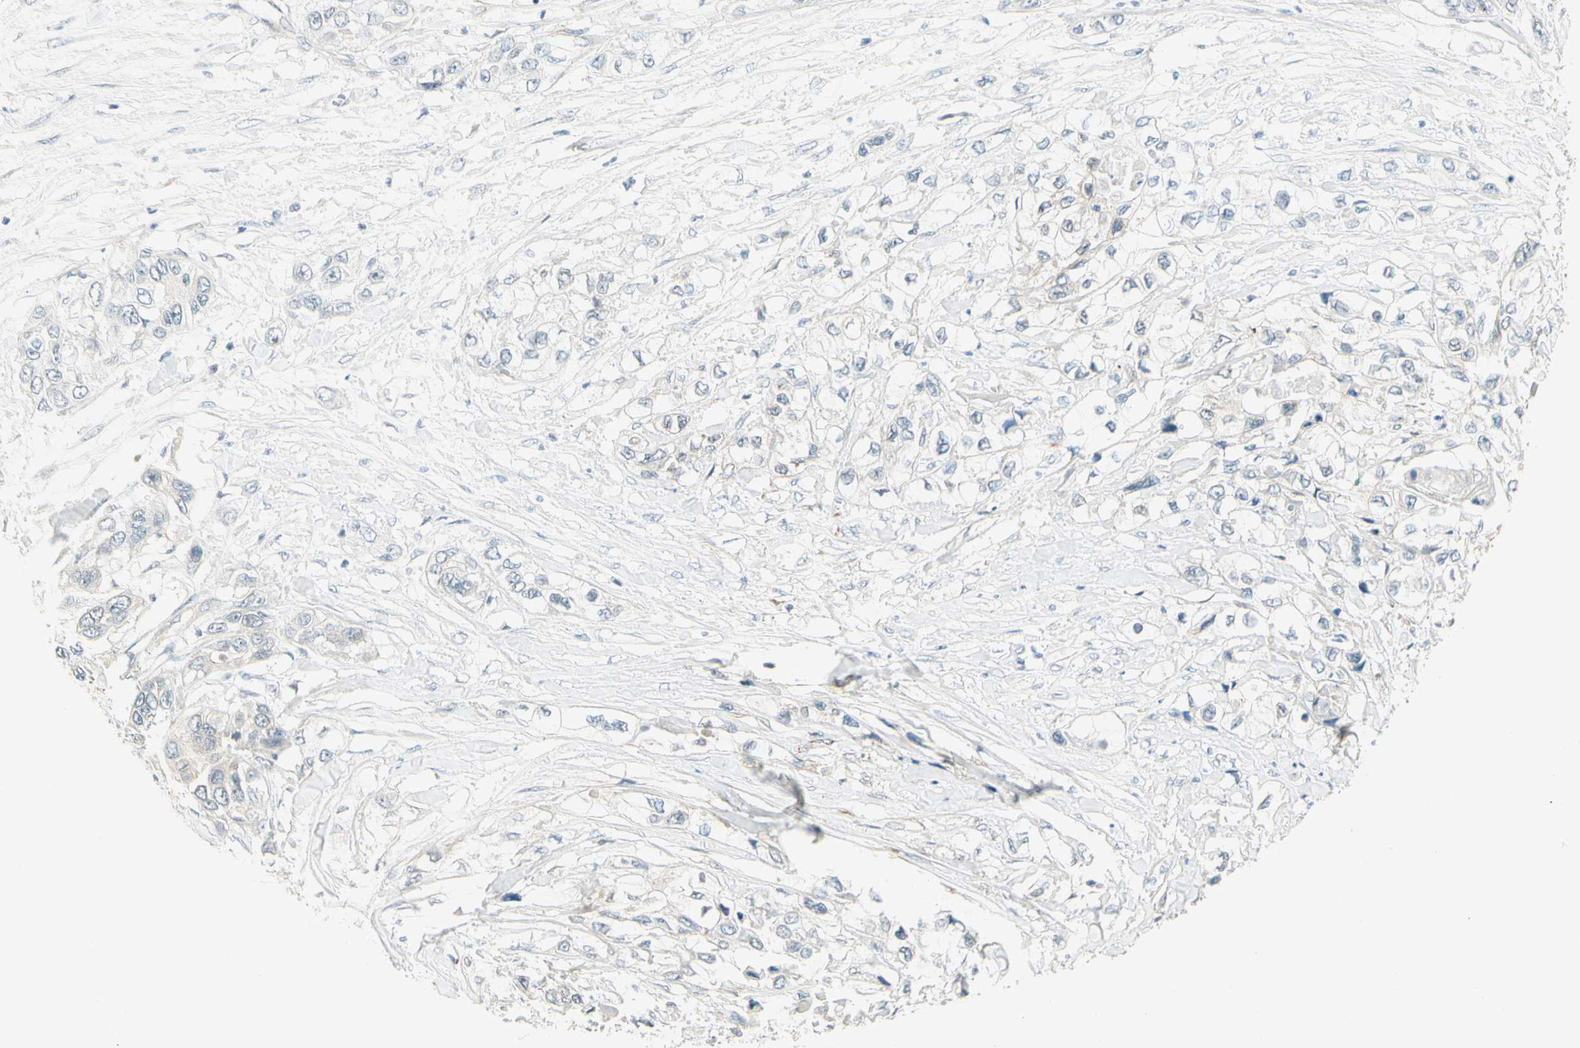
{"staining": {"intensity": "negative", "quantity": "none", "location": "none"}, "tissue": "pancreatic cancer", "cell_type": "Tumor cells", "image_type": "cancer", "snomed": [{"axis": "morphology", "description": "Adenocarcinoma, NOS"}, {"axis": "topography", "description": "Pancreas"}], "caption": "There is no significant staining in tumor cells of adenocarcinoma (pancreatic).", "gene": "PCDHB15", "patient": {"sex": "female", "age": 70}}